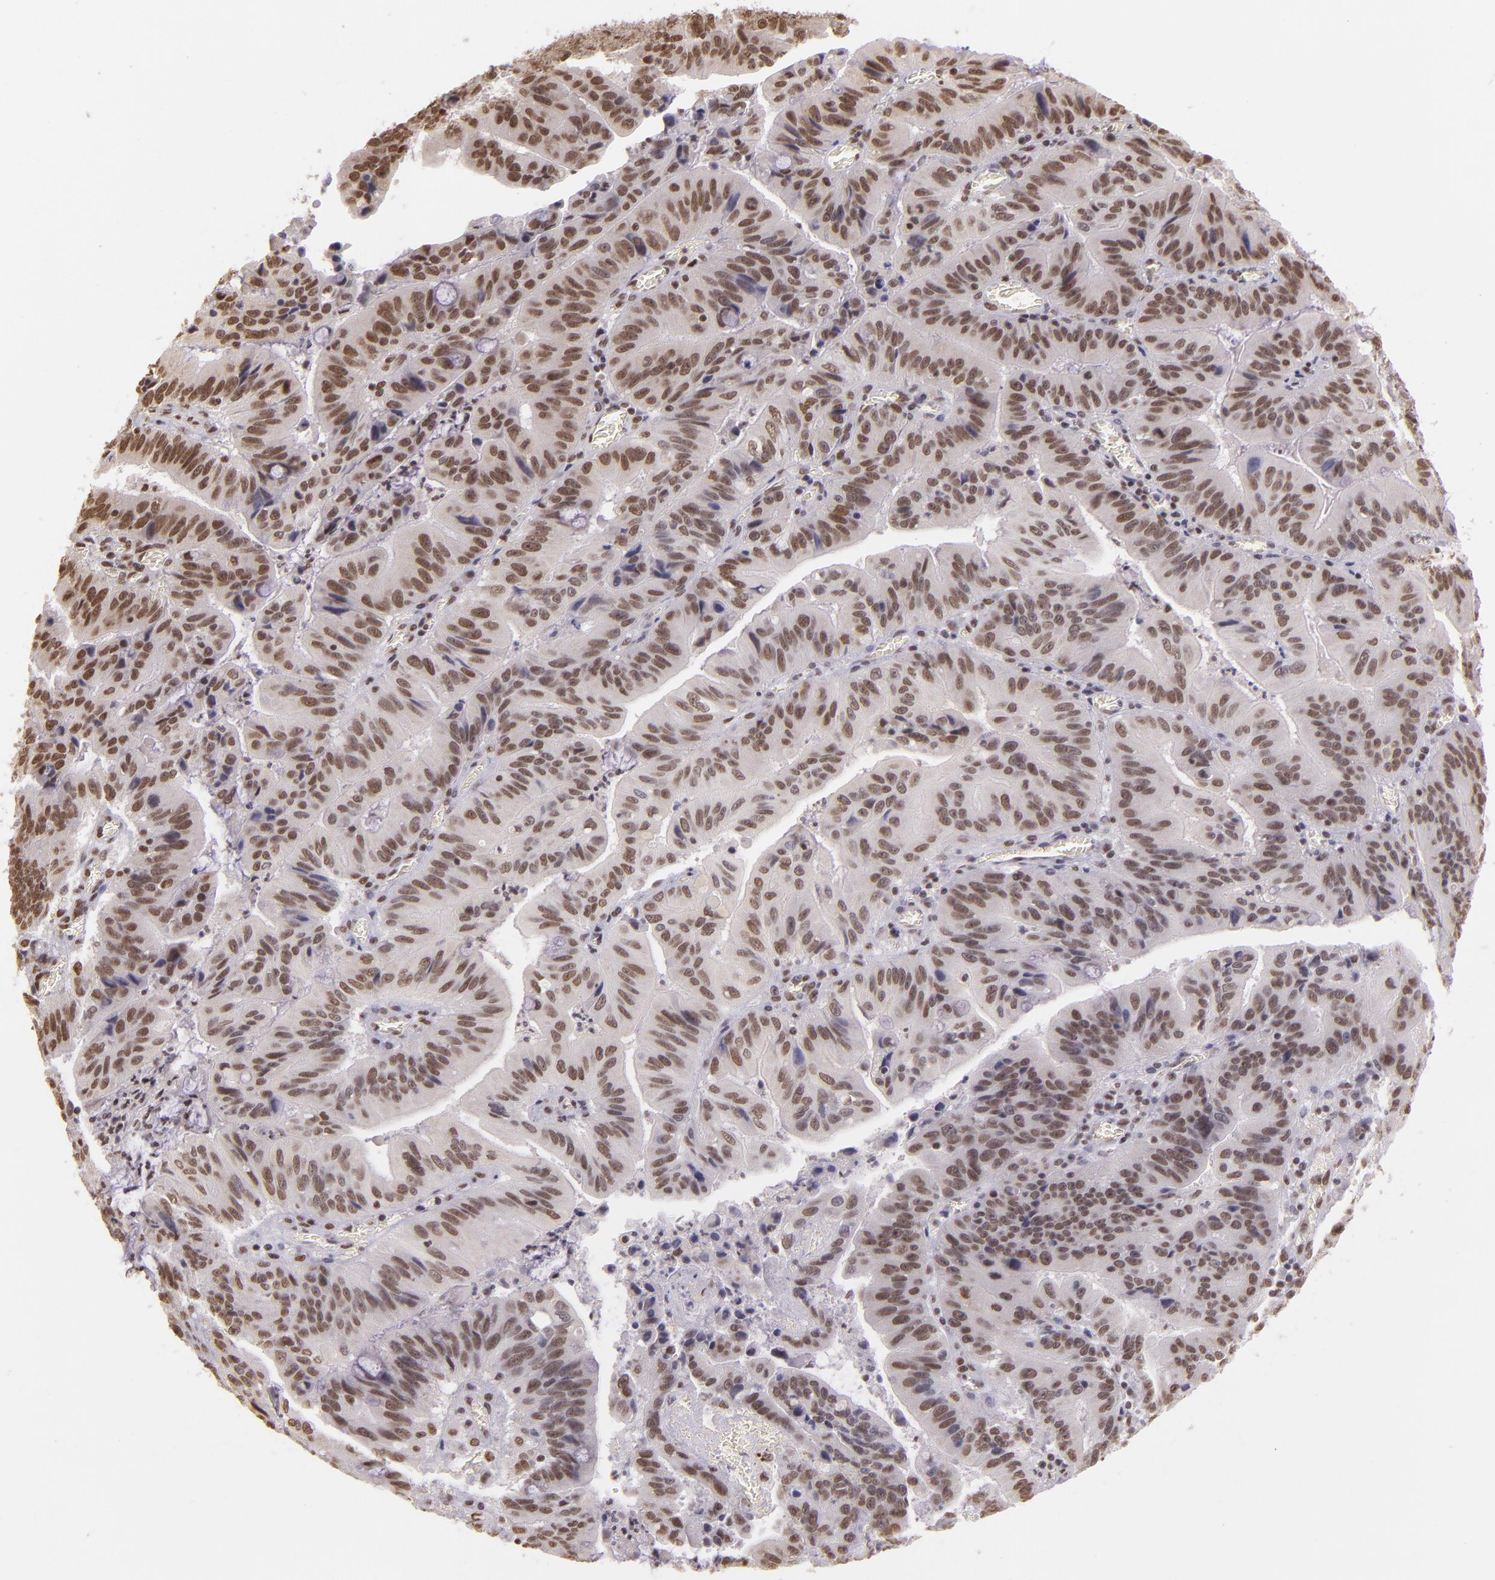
{"staining": {"intensity": "moderate", "quantity": ">75%", "location": "nuclear"}, "tissue": "stomach cancer", "cell_type": "Tumor cells", "image_type": "cancer", "snomed": [{"axis": "morphology", "description": "Adenocarcinoma, NOS"}, {"axis": "topography", "description": "Stomach, upper"}], "caption": "An immunohistochemistry image of tumor tissue is shown. Protein staining in brown highlights moderate nuclear positivity in adenocarcinoma (stomach) within tumor cells. (DAB (3,3'-diaminobenzidine) IHC, brown staining for protein, blue staining for nuclei).", "gene": "USF1", "patient": {"sex": "male", "age": 63}}